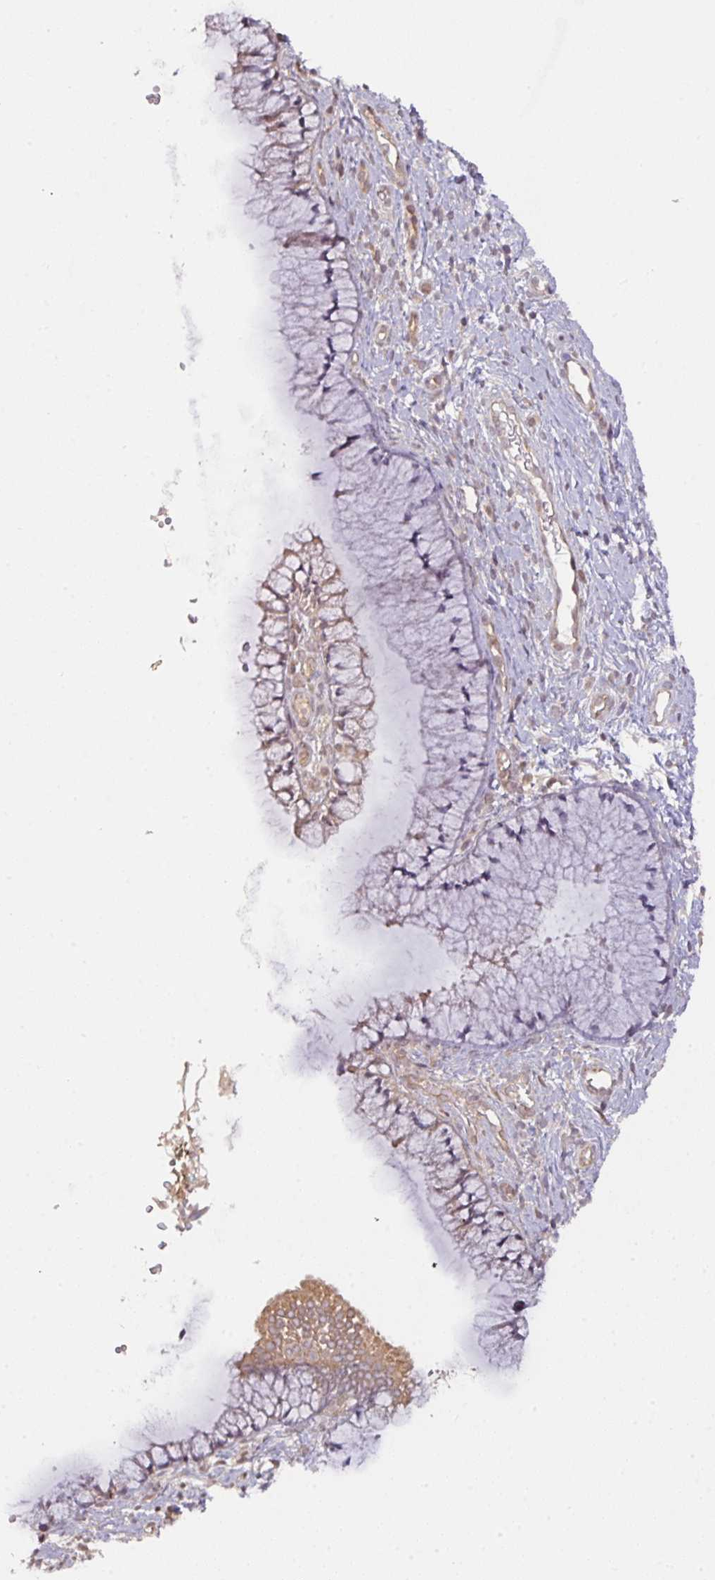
{"staining": {"intensity": "weak", "quantity": "25%-75%", "location": "cytoplasmic/membranous"}, "tissue": "cervix", "cell_type": "Glandular cells", "image_type": "normal", "snomed": [{"axis": "morphology", "description": "Normal tissue, NOS"}, {"axis": "topography", "description": "Cervix"}], "caption": "Immunohistochemical staining of normal cervix shows weak cytoplasmic/membranous protein expression in about 25%-75% of glandular cells.", "gene": "CYFIP2", "patient": {"sex": "female", "age": 36}}